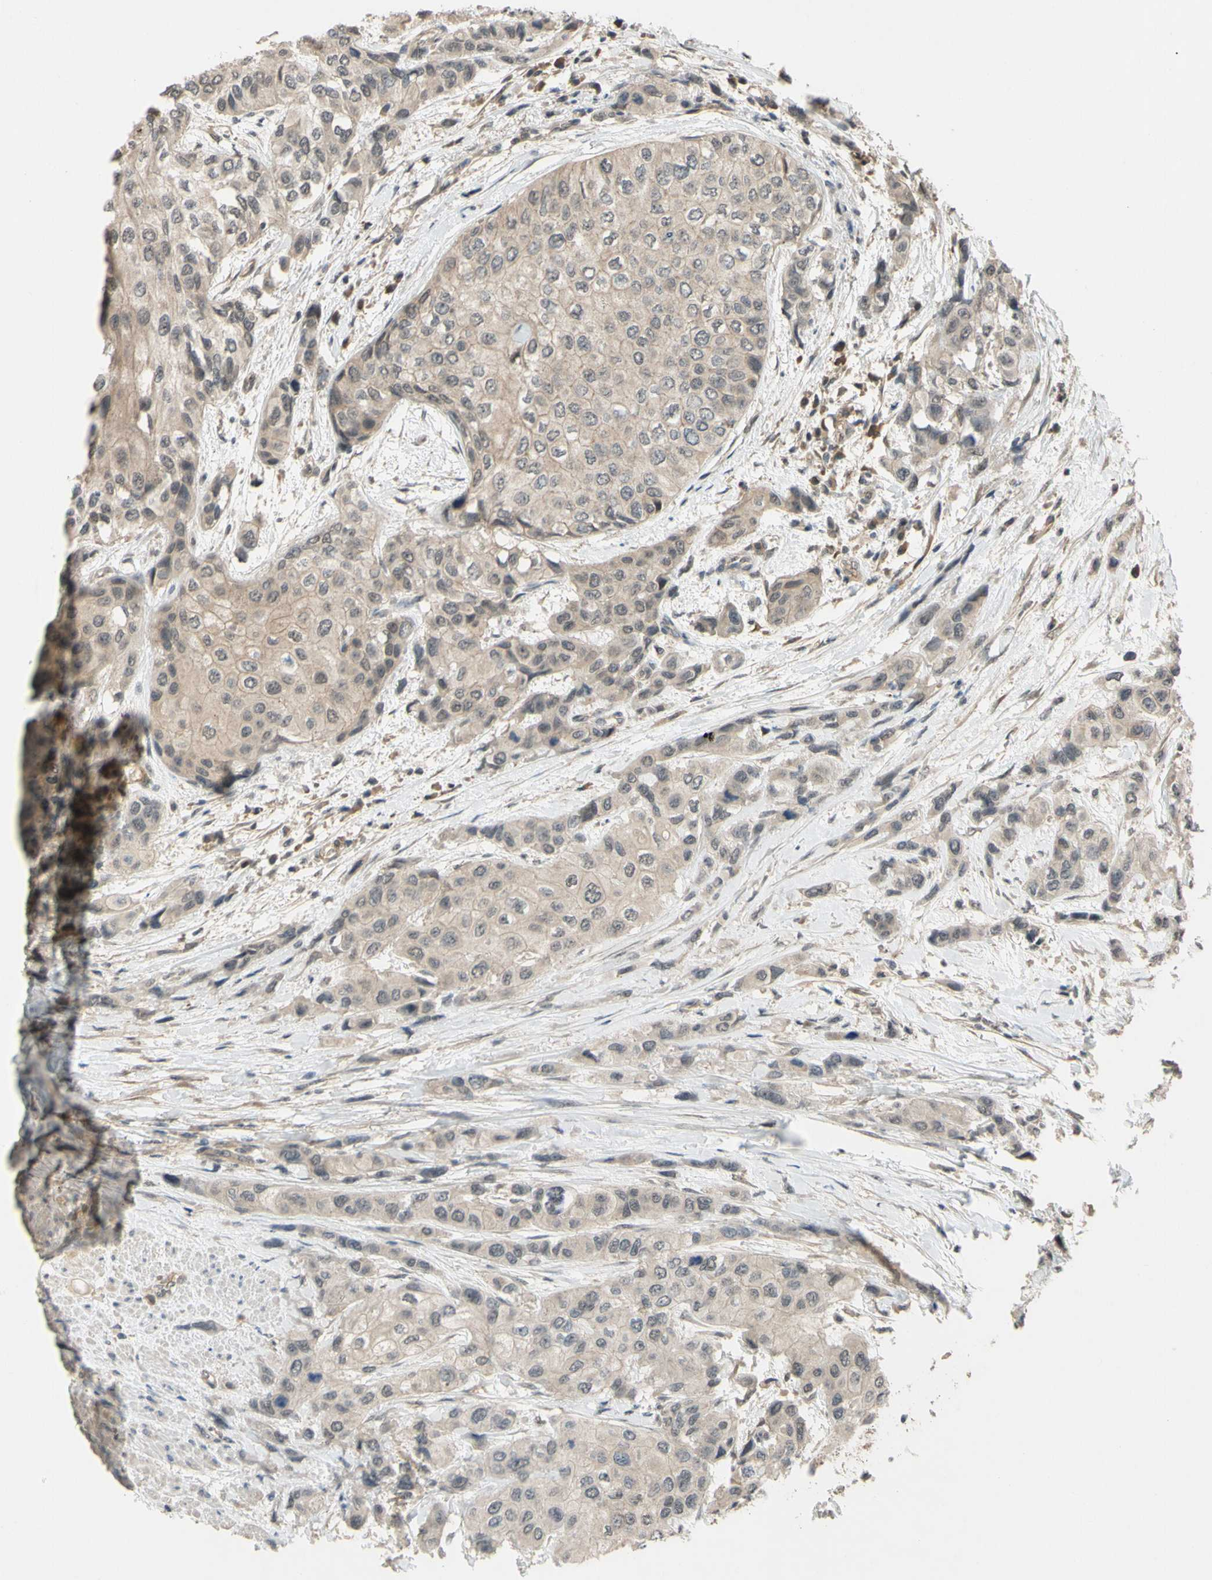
{"staining": {"intensity": "weak", "quantity": ">75%", "location": "cytoplasmic/membranous"}, "tissue": "urothelial cancer", "cell_type": "Tumor cells", "image_type": "cancer", "snomed": [{"axis": "morphology", "description": "Urothelial carcinoma, High grade"}, {"axis": "topography", "description": "Urinary bladder"}], "caption": "Urothelial cancer stained for a protein (brown) shows weak cytoplasmic/membranous positive staining in about >75% of tumor cells.", "gene": "ALK", "patient": {"sex": "female", "age": 56}}